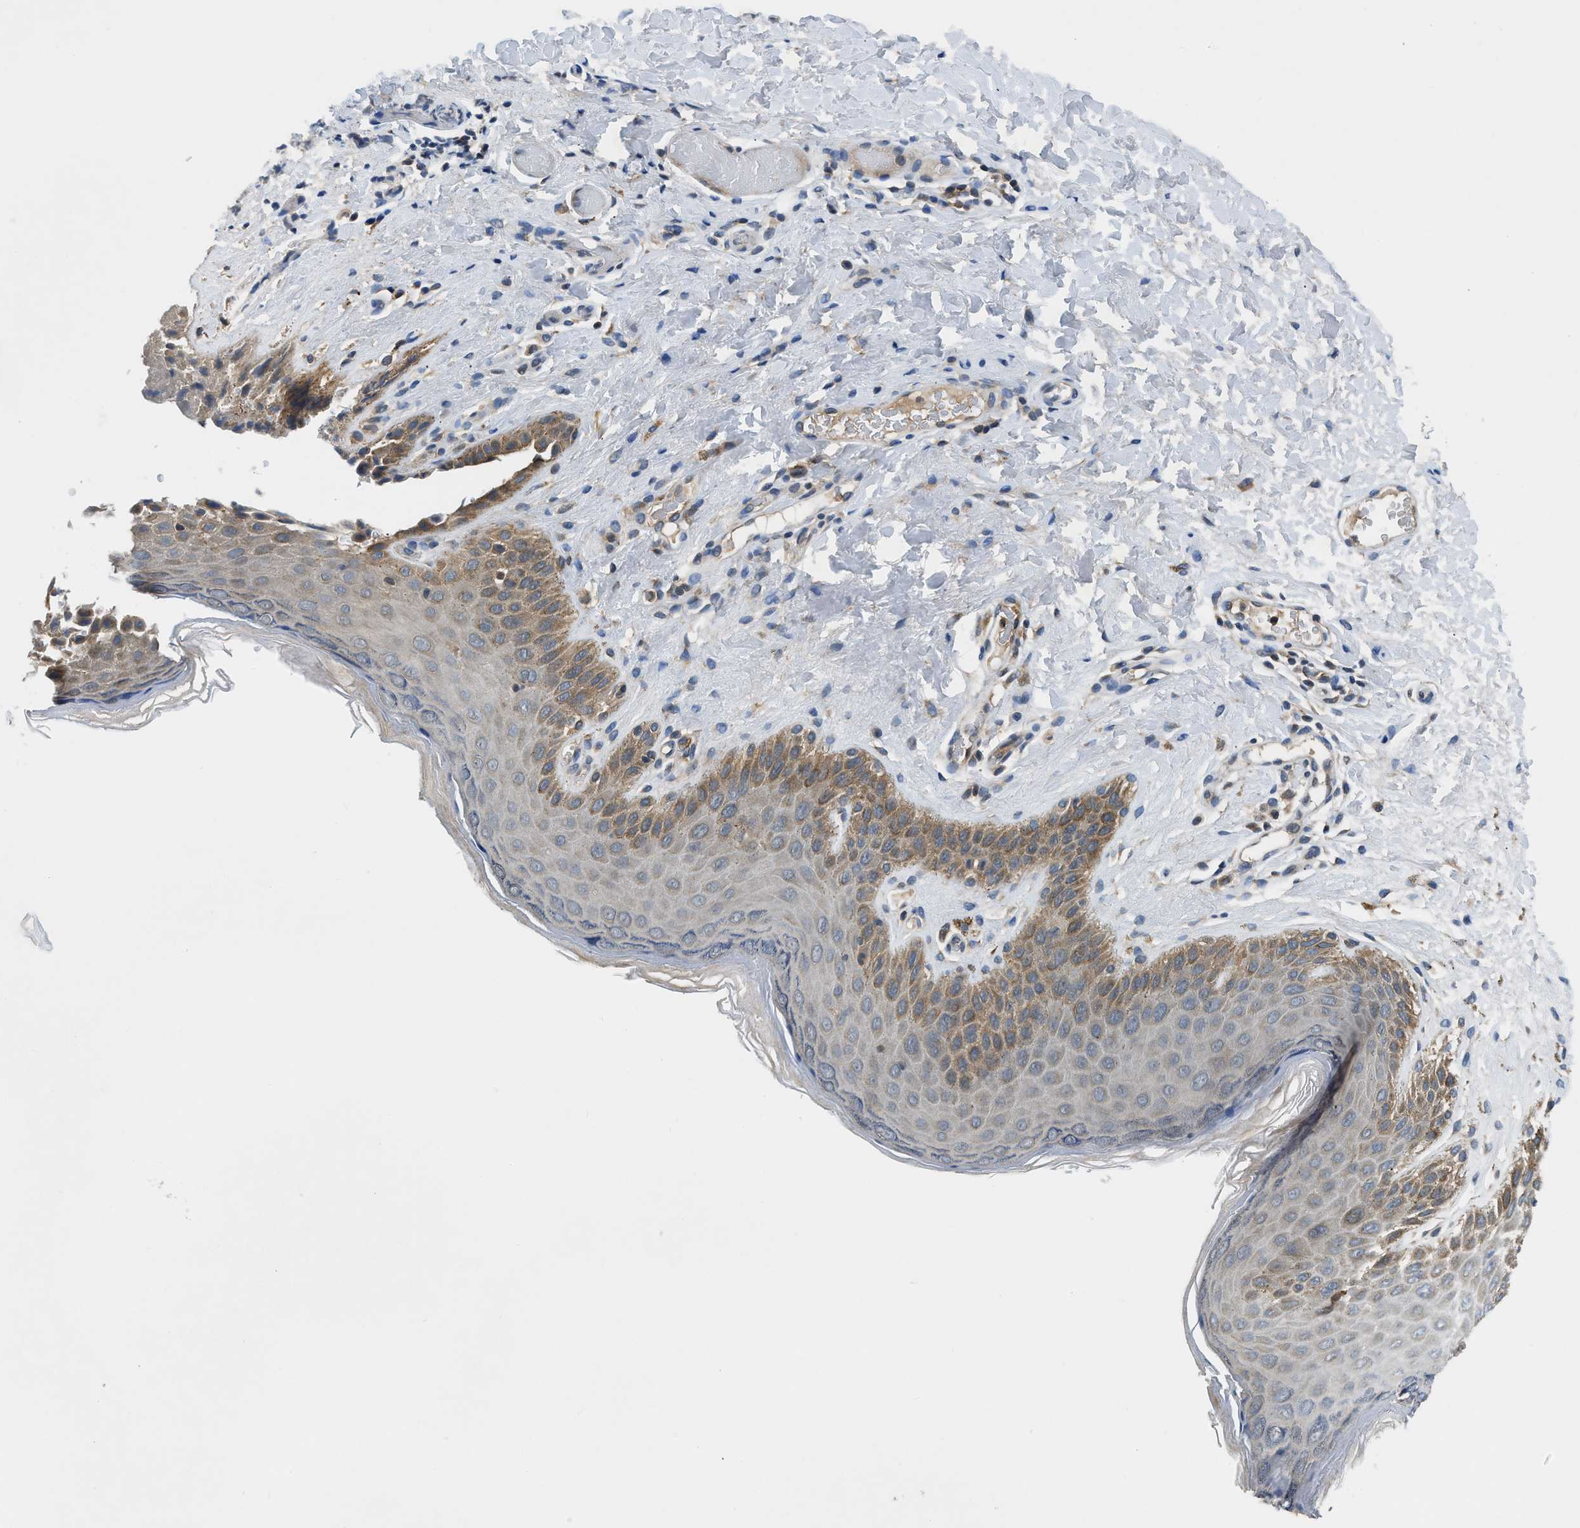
{"staining": {"intensity": "moderate", "quantity": "25%-75%", "location": "cytoplasmic/membranous"}, "tissue": "skin", "cell_type": "Epidermal cells", "image_type": "normal", "snomed": [{"axis": "morphology", "description": "Normal tissue, NOS"}, {"axis": "topography", "description": "Anal"}], "caption": "Immunohistochemistry (IHC) photomicrograph of normal skin stained for a protein (brown), which exhibits medium levels of moderate cytoplasmic/membranous positivity in about 25%-75% of epidermal cells.", "gene": "PAFAH2", "patient": {"sex": "male", "age": 44}}